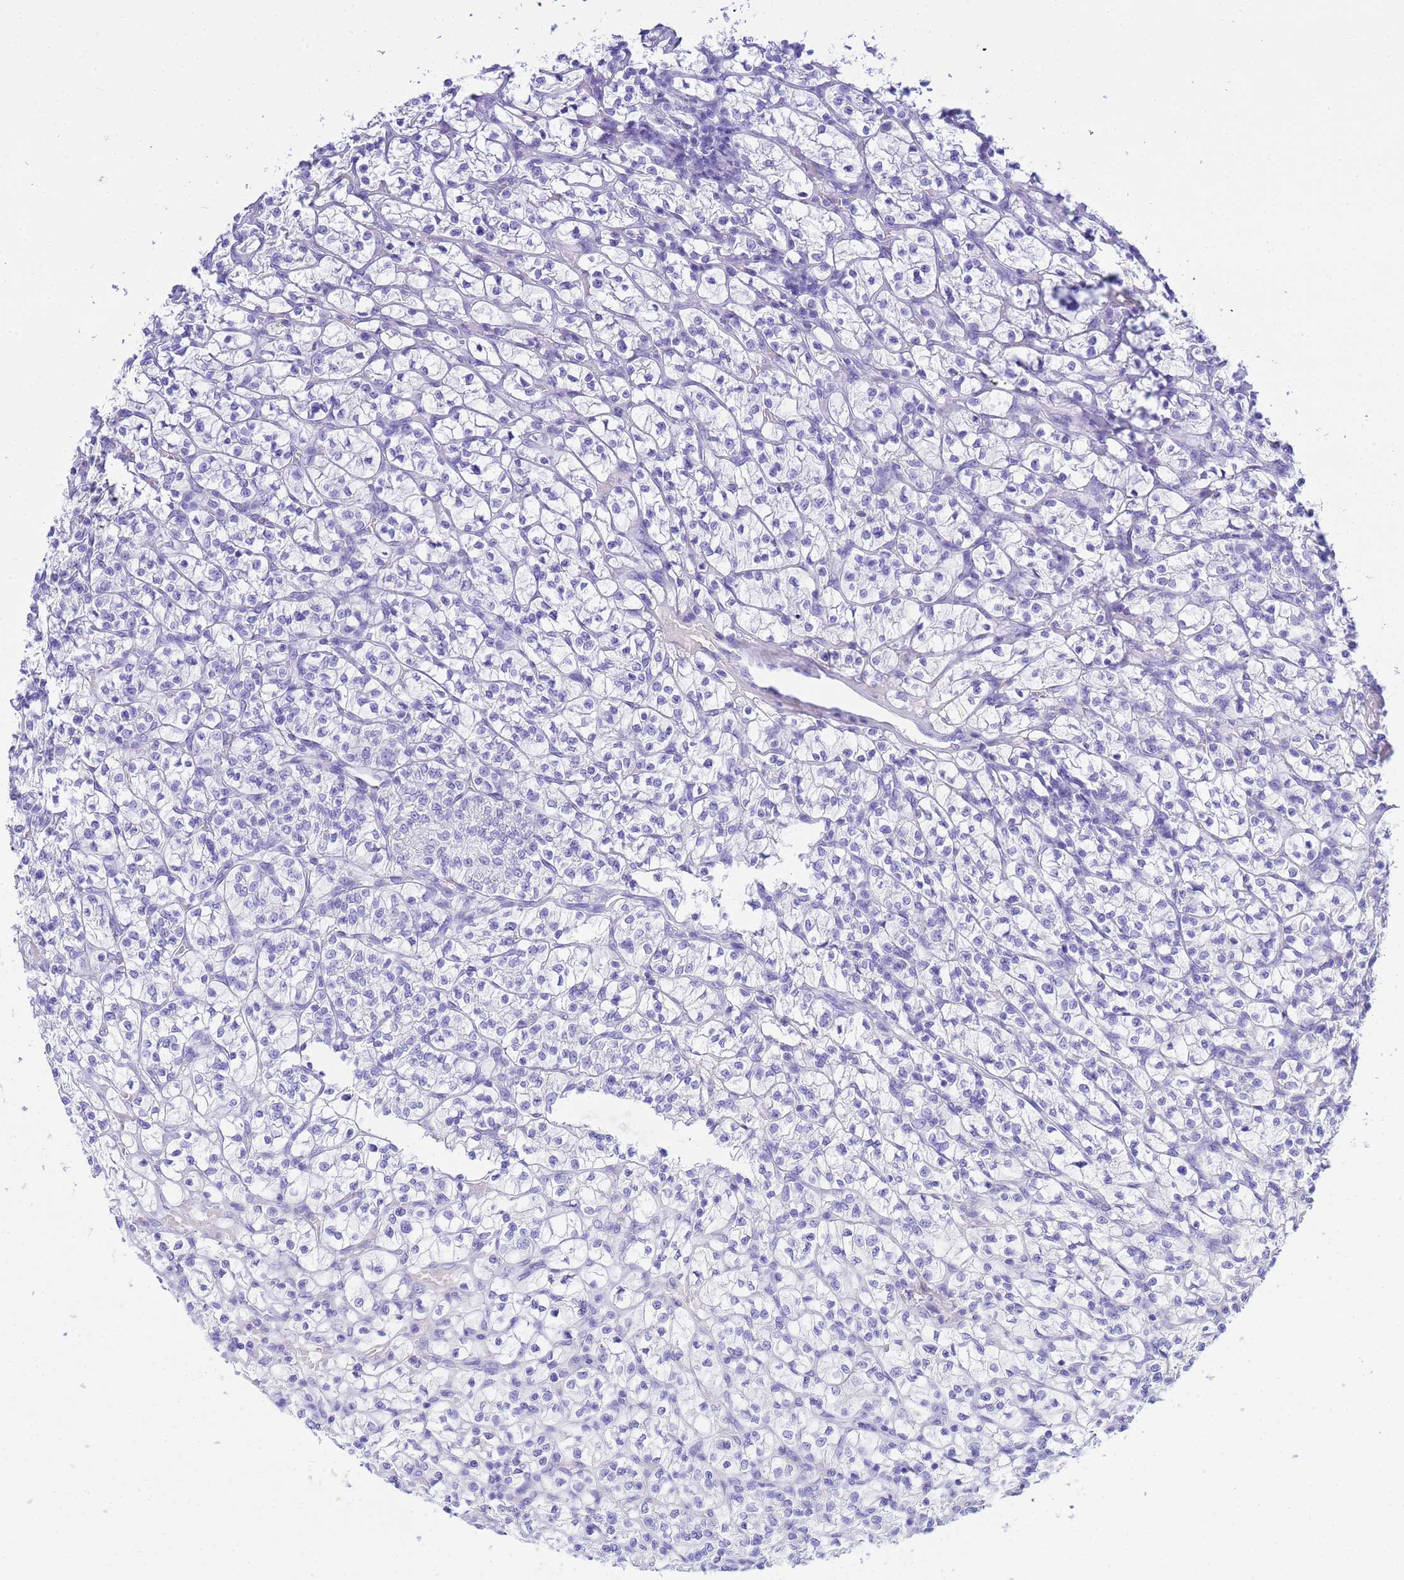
{"staining": {"intensity": "negative", "quantity": "none", "location": "none"}, "tissue": "renal cancer", "cell_type": "Tumor cells", "image_type": "cancer", "snomed": [{"axis": "morphology", "description": "Adenocarcinoma, NOS"}, {"axis": "topography", "description": "Kidney"}], "caption": "Tumor cells are negative for brown protein staining in renal cancer.", "gene": "AQP12A", "patient": {"sex": "female", "age": 64}}